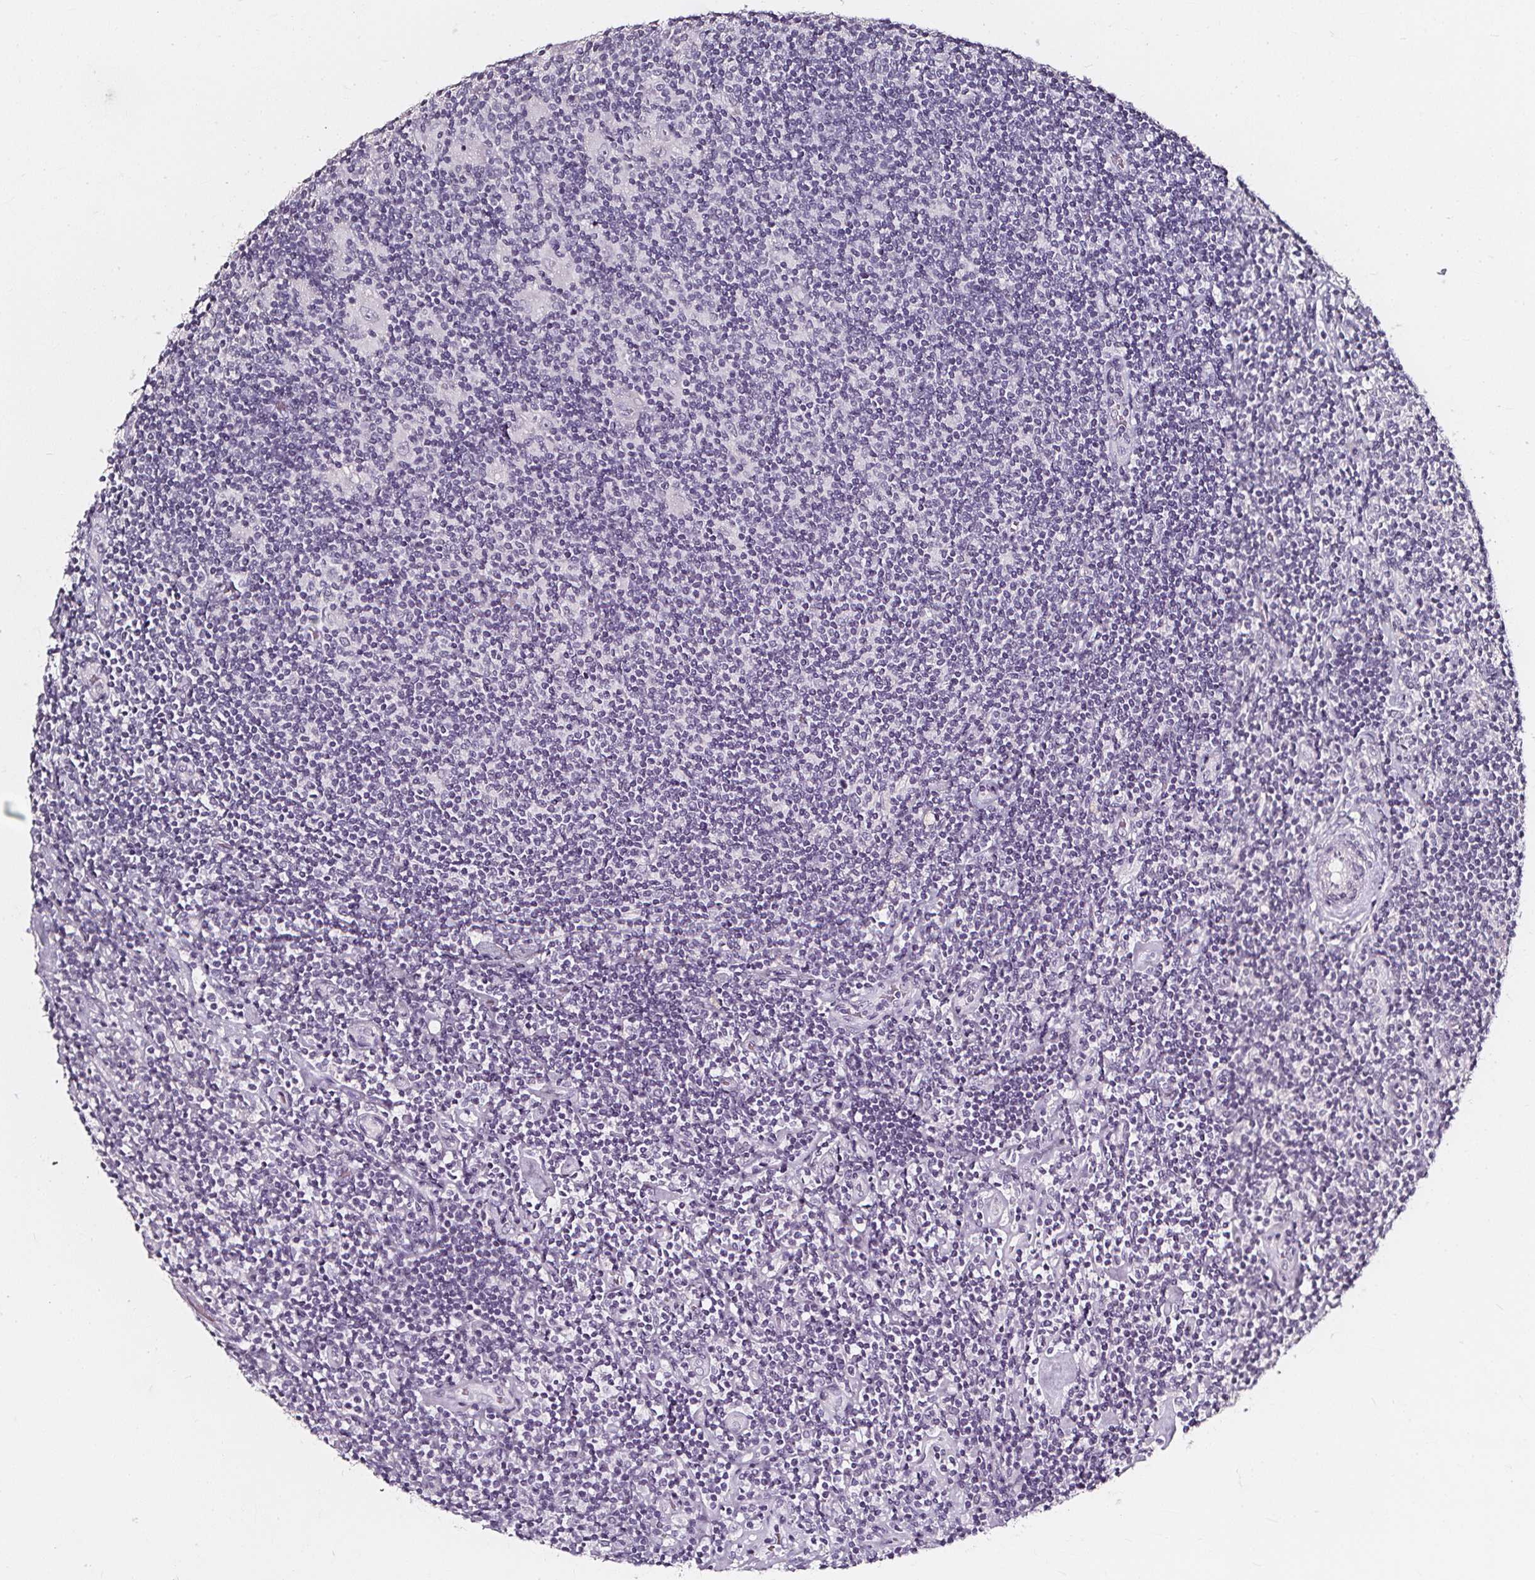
{"staining": {"intensity": "negative", "quantity": "none", "location": "none"}, "tissue": "lymphoma", "cell_type": "Tumor cells", "image_type": "cancer", "snomed": [{"axis": "morphology", "description": "Hodgkin's disease, NOS"}, {"axis": "topography", "description": "Lymph node"}], "caption": "IHC photomicrograph of human lymphoma stained for a protein (brown), which exhibits no staining in tumor cells.", "gene": "DEFA5", "patient": {"sex": "male", "age": 40}}